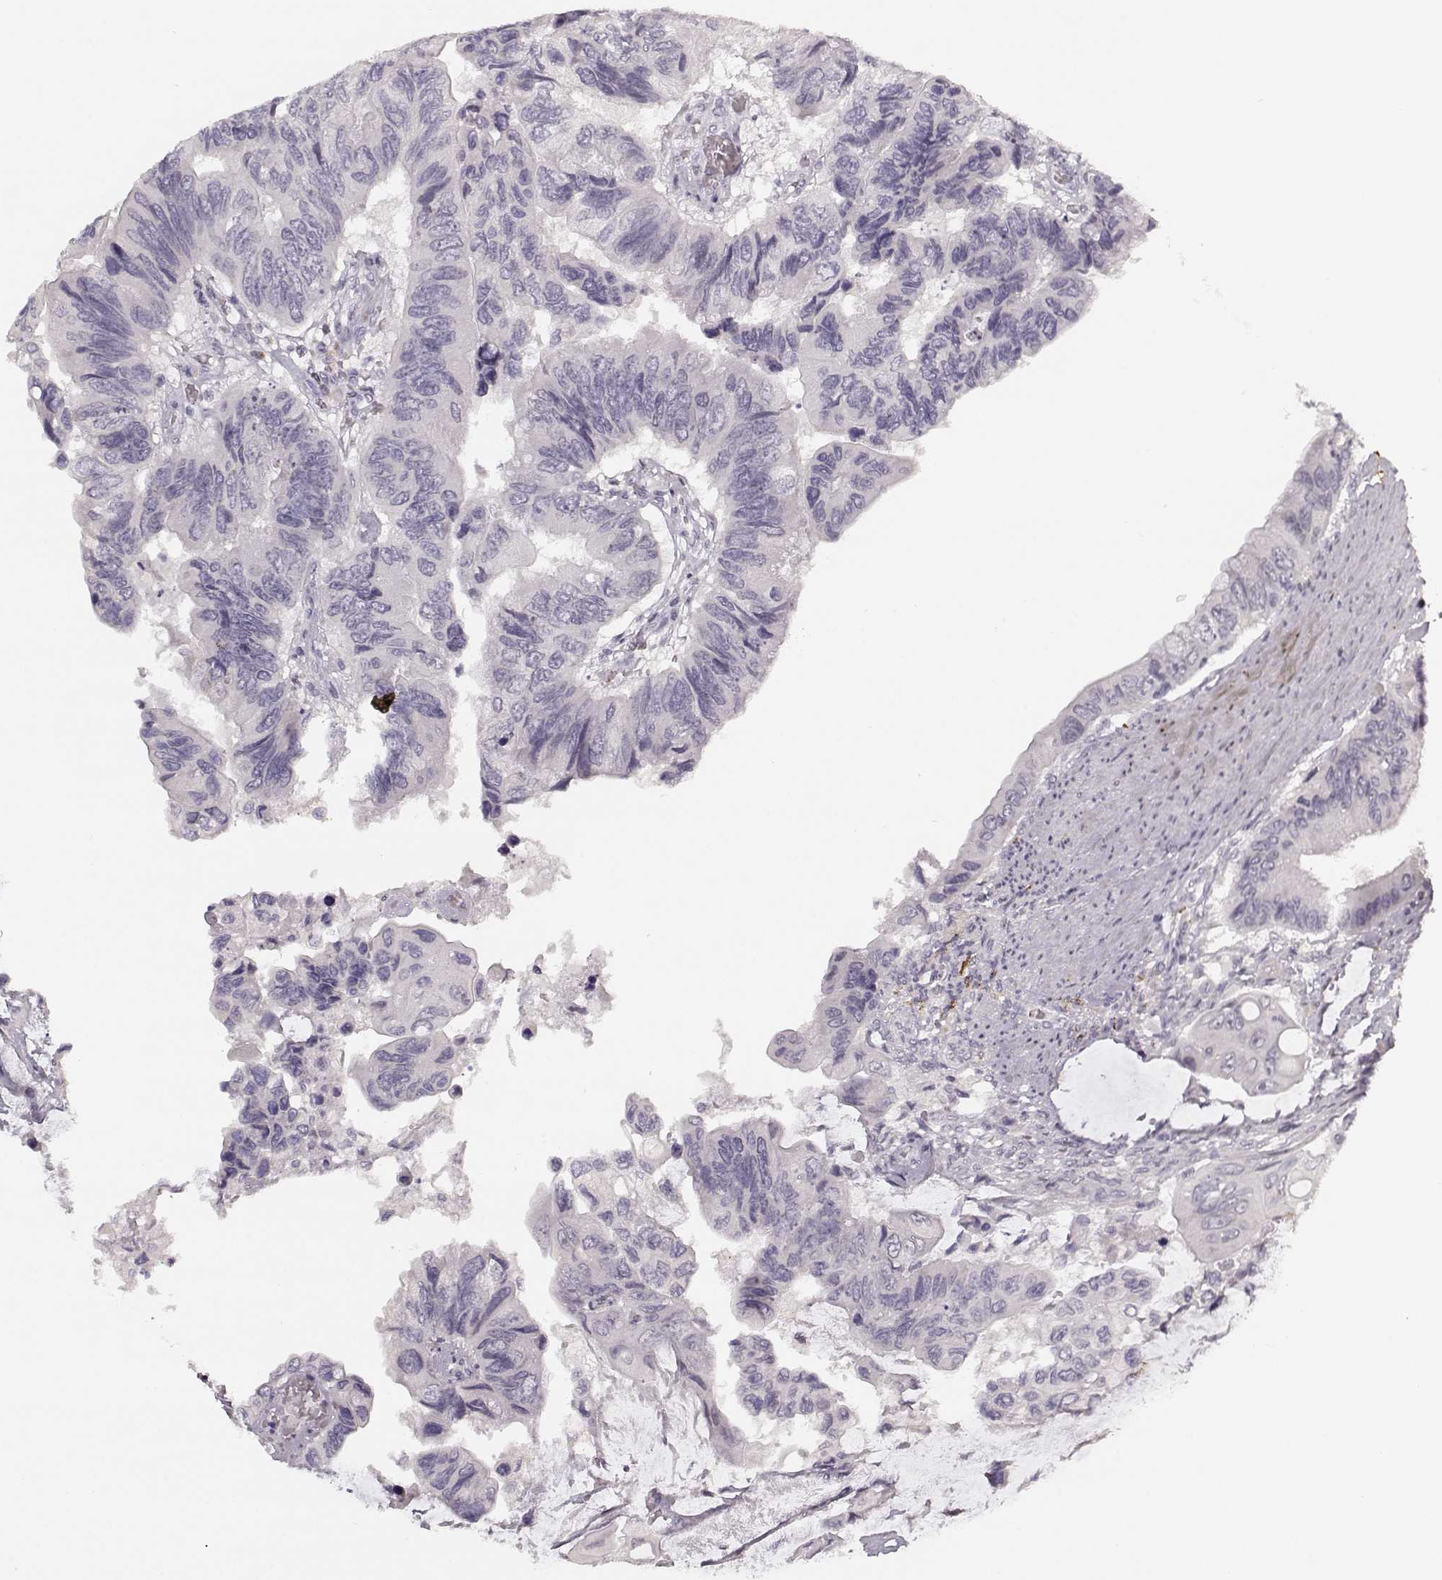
{"staining": {"intensity": "negative", "quantity": "none", "location": "none"}, "tissue": "colorectal cancer", "cell_type": "Tumor cells", "image_type": "cancer", "snomed": [{"axis": "morphology", "description": "Adenocarcinoma, NOS"}, {"axis": "topography", "description": "Rectum"}], "caption": "This image is of colorectal adenocarcinoma stained with IHC to label a protein in brown with the nuclei are counter-stained blue. There is no expression in tumor cells.", "gene": "SNCA", "patient": {"sex": "male", "age": 63}}